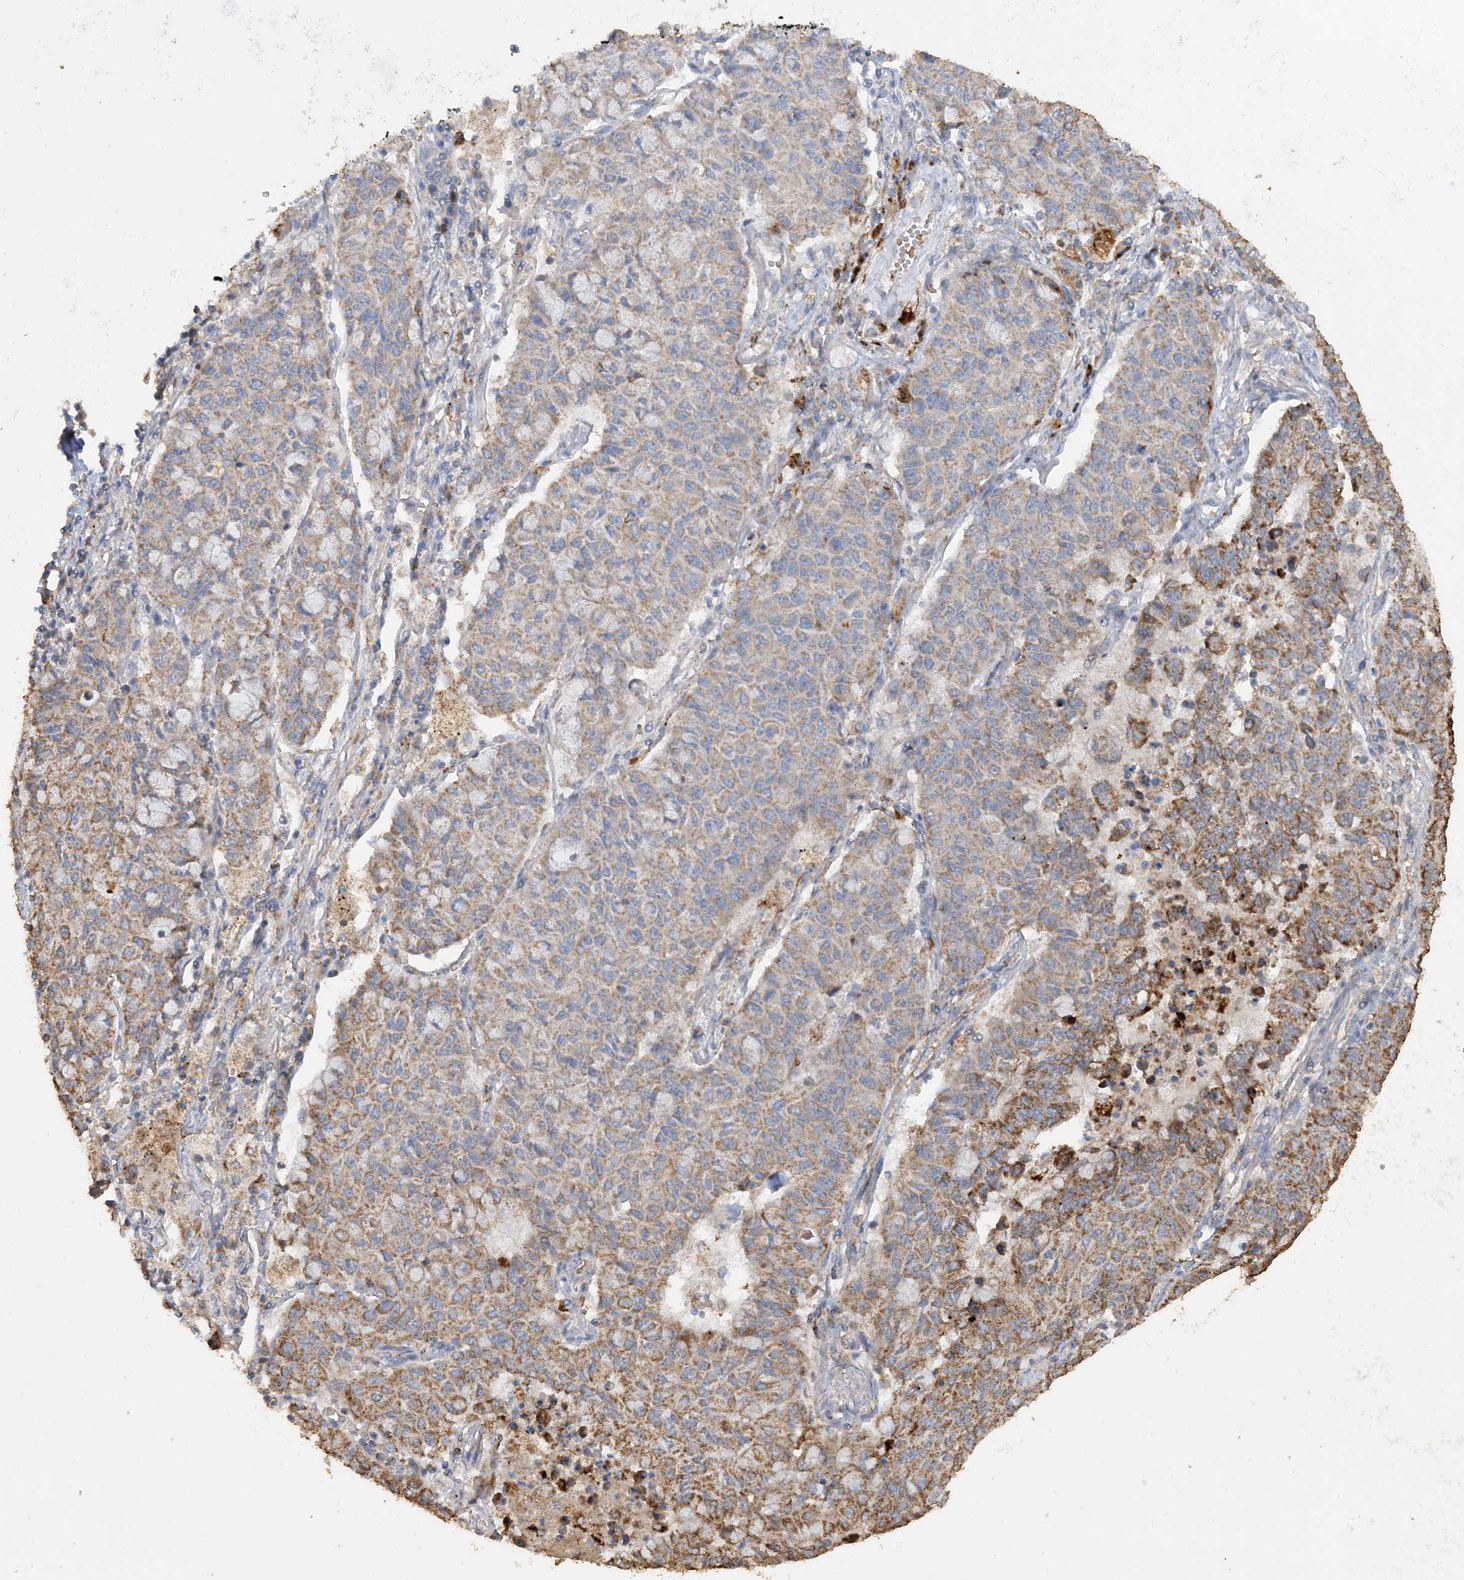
{"staining": {"intensity": "moderate", "quantity": "25%-75%", "location": "cytoplasmic/membranous"}, "tissue": "lung cancer", "cell_type": "Tumor cells", "image_type": "cancer", "snomed": [{"axis": "morphology", "description": "Squamous cell carcinoma, NOS"}, {"axis": "topography", "description": "Lung"}], "caption": "Lung squamous cell carcinoma stained with DAB IHC displays medium levels of moderate cytoplasmic/membranous expression in approximately 25%-75% of tumor cells.", "gene": "SFMBT2", "patient": {"sex": "male", "age": 74}}